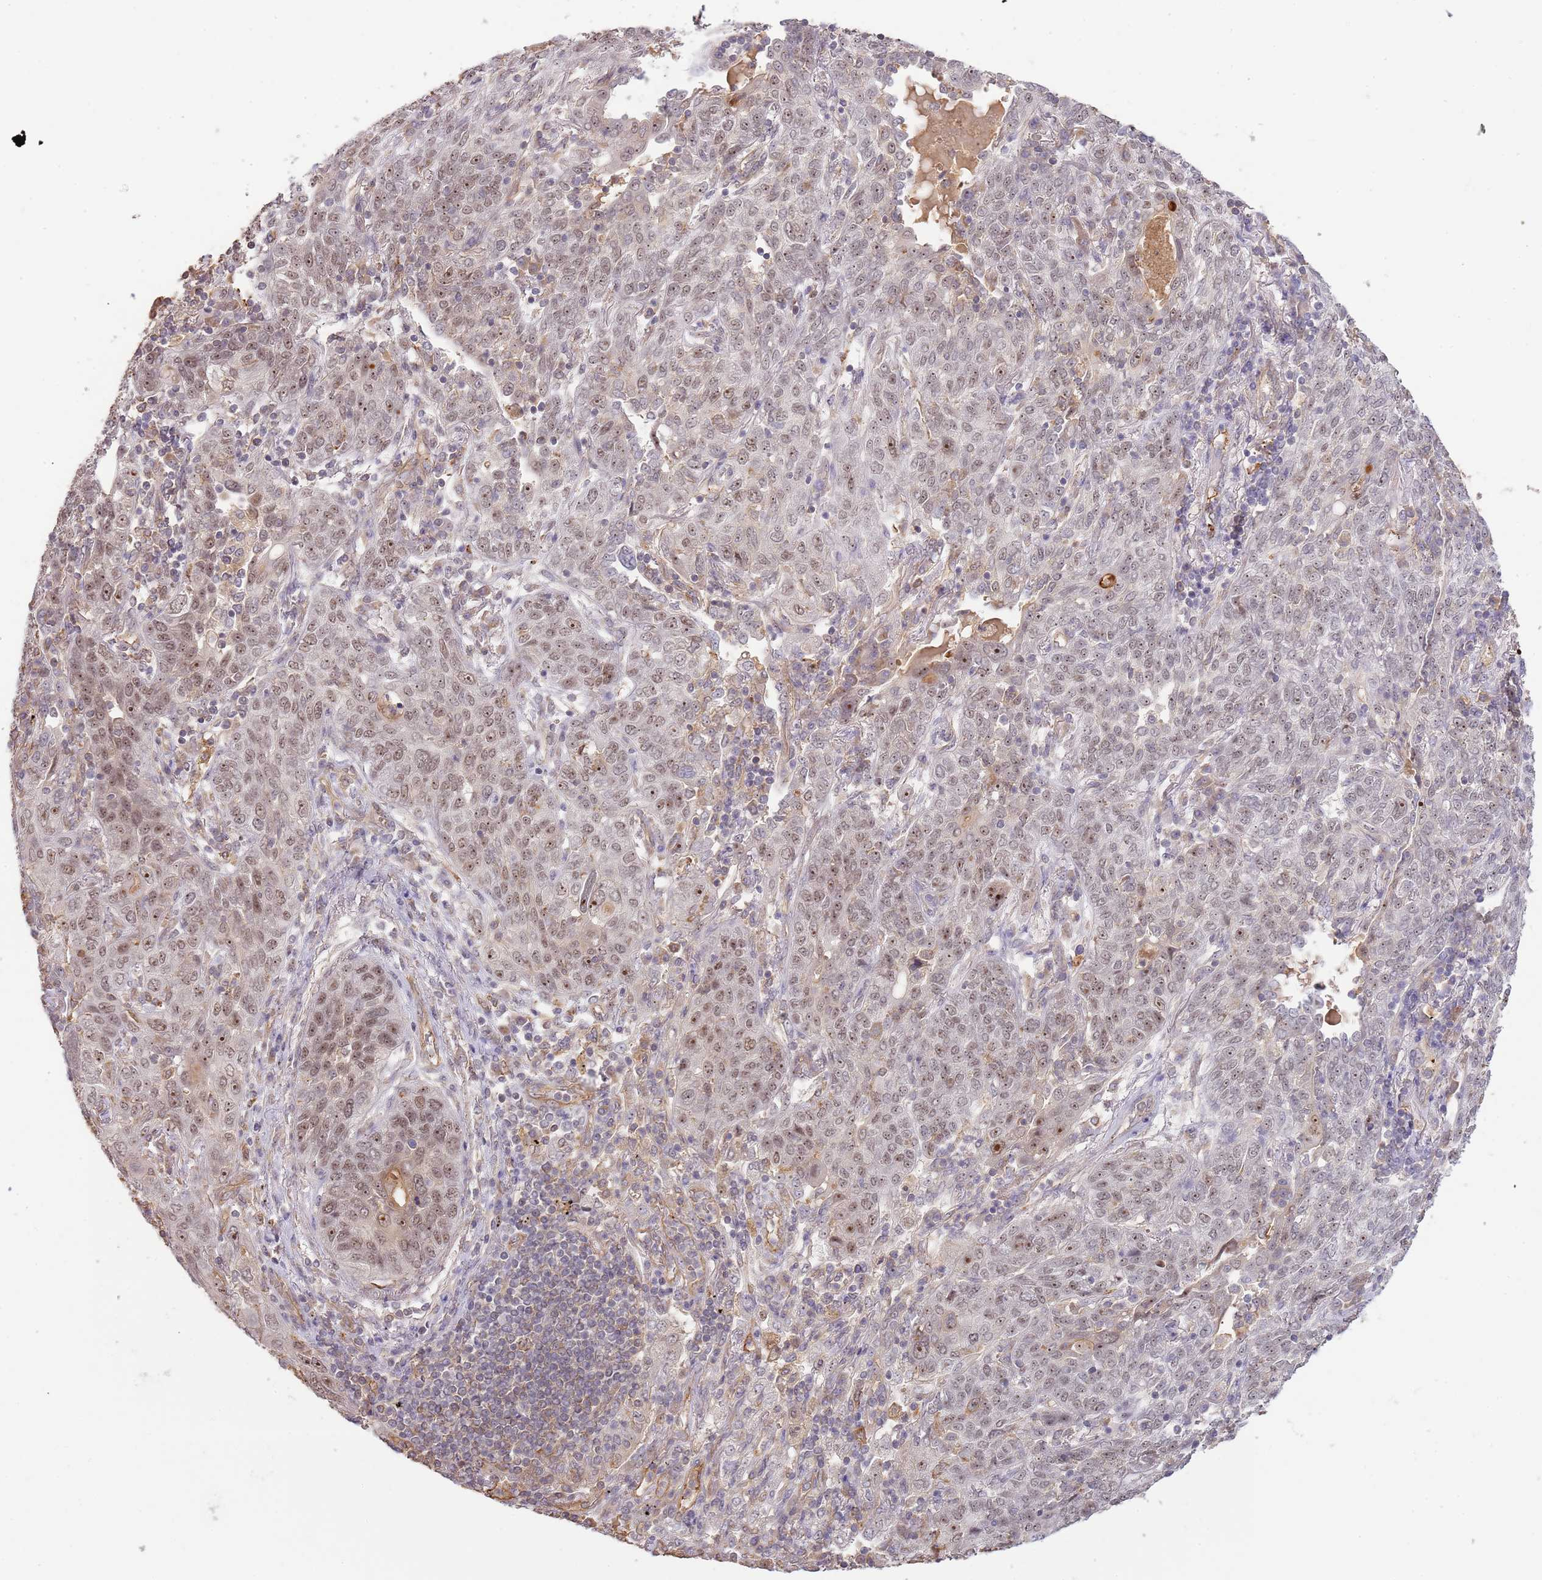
{"staining": {"intensity": "strong", "quantity": "<25%", "location": "nuclear"}, "tissue": "lung cancer", "cell_type": "Tumor cells", "image_type": "cancer", "snomed": [{"axis": "morphology", "description": "Squamous cell carcinoma, NOS"}, {"axis": "topography", "description": "Lung"}], "caption": "Immunohistochemistry of human squamous cell carcinoma (lung) displays medium levels of strong nuclear staining in about <25% of tumor cells. (Brightfield microscopy of DAB IHC at high magnification).", "gene": "SURF2", "patient": {"sex": "female", "age": 70}}